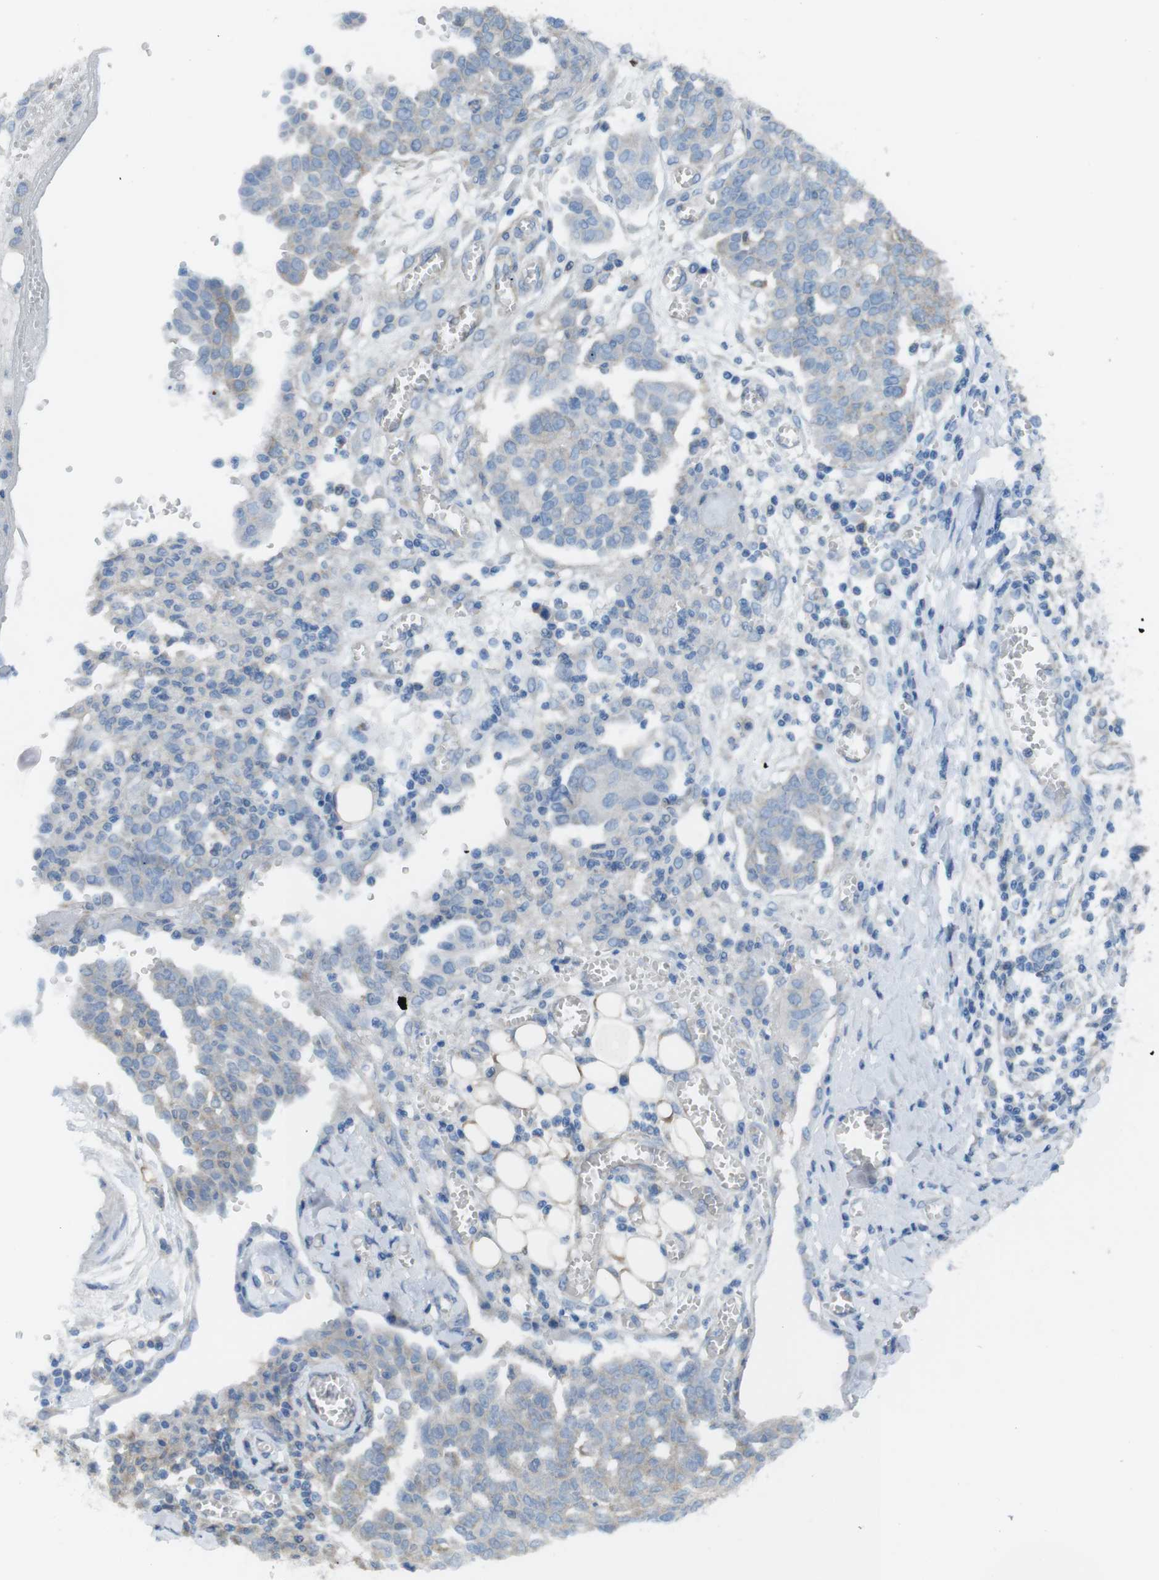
{"staining": {"intensity": "weak", "quantity": "25%-75%", "location": "cytoplasmic/membranous"}, "tissue": "ovarian cancer", "cell_type": "Tumor cells", "image_type": "cancer", "snomed": [{"axis": "morphology", "description": "Cystadenocarcinoma, serous, NOS"}, {"axis": "topography", "description": "Soft tissue"}, {"axis": "topography", "description": "Ovary"}], "caption": "Weak cytoplasmic/membranous expression is identified in about 25%-75% of tumor cells in ovarian serous cystadenocarcinoma.", "gene": "MTHFD1", "patient": {"sex": "female", "age": 57}}